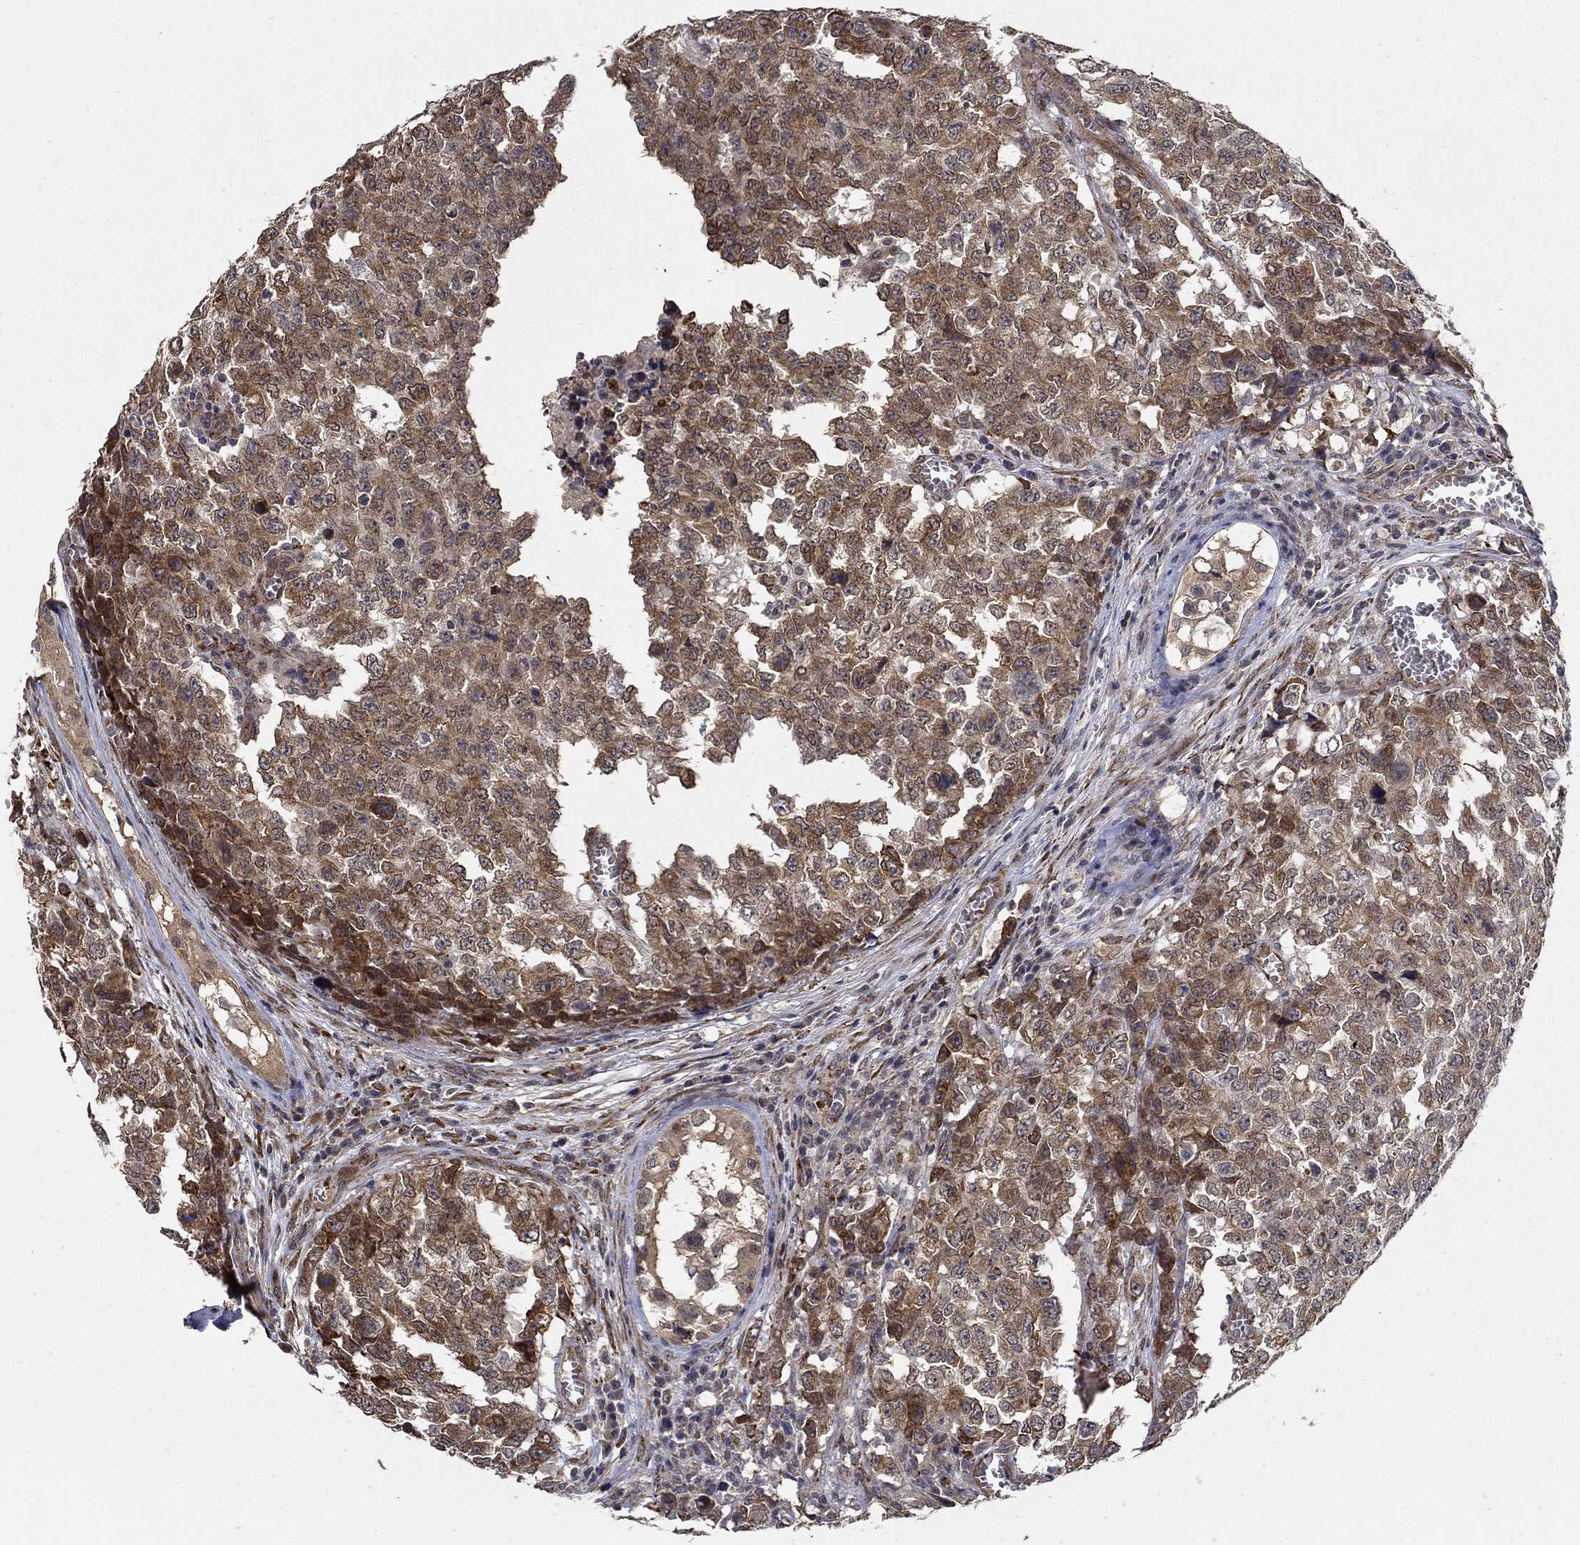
{"staining": {"intensity": "strong", "quantity": "25%-75%", "location": "cytoplasmic/membranous"}, "tissue": "testis cancer", "cell_type": "Tumor cells", "image_type": "cancer", "snomed": [{"axis": "morphology", "description": "Carcinoma, Embryonal, NOS"}, {"axis": "topography", "description": "Testis"}], "caption": "This is an image of immunohistochemistry (IHC) staining of embryonal carcinoma (testis), which shows strong expression in the cytoplasmic/membranous of tumor cells.", "gene": "ZNF594", "patient": {"sex": "male", "age": 23}}